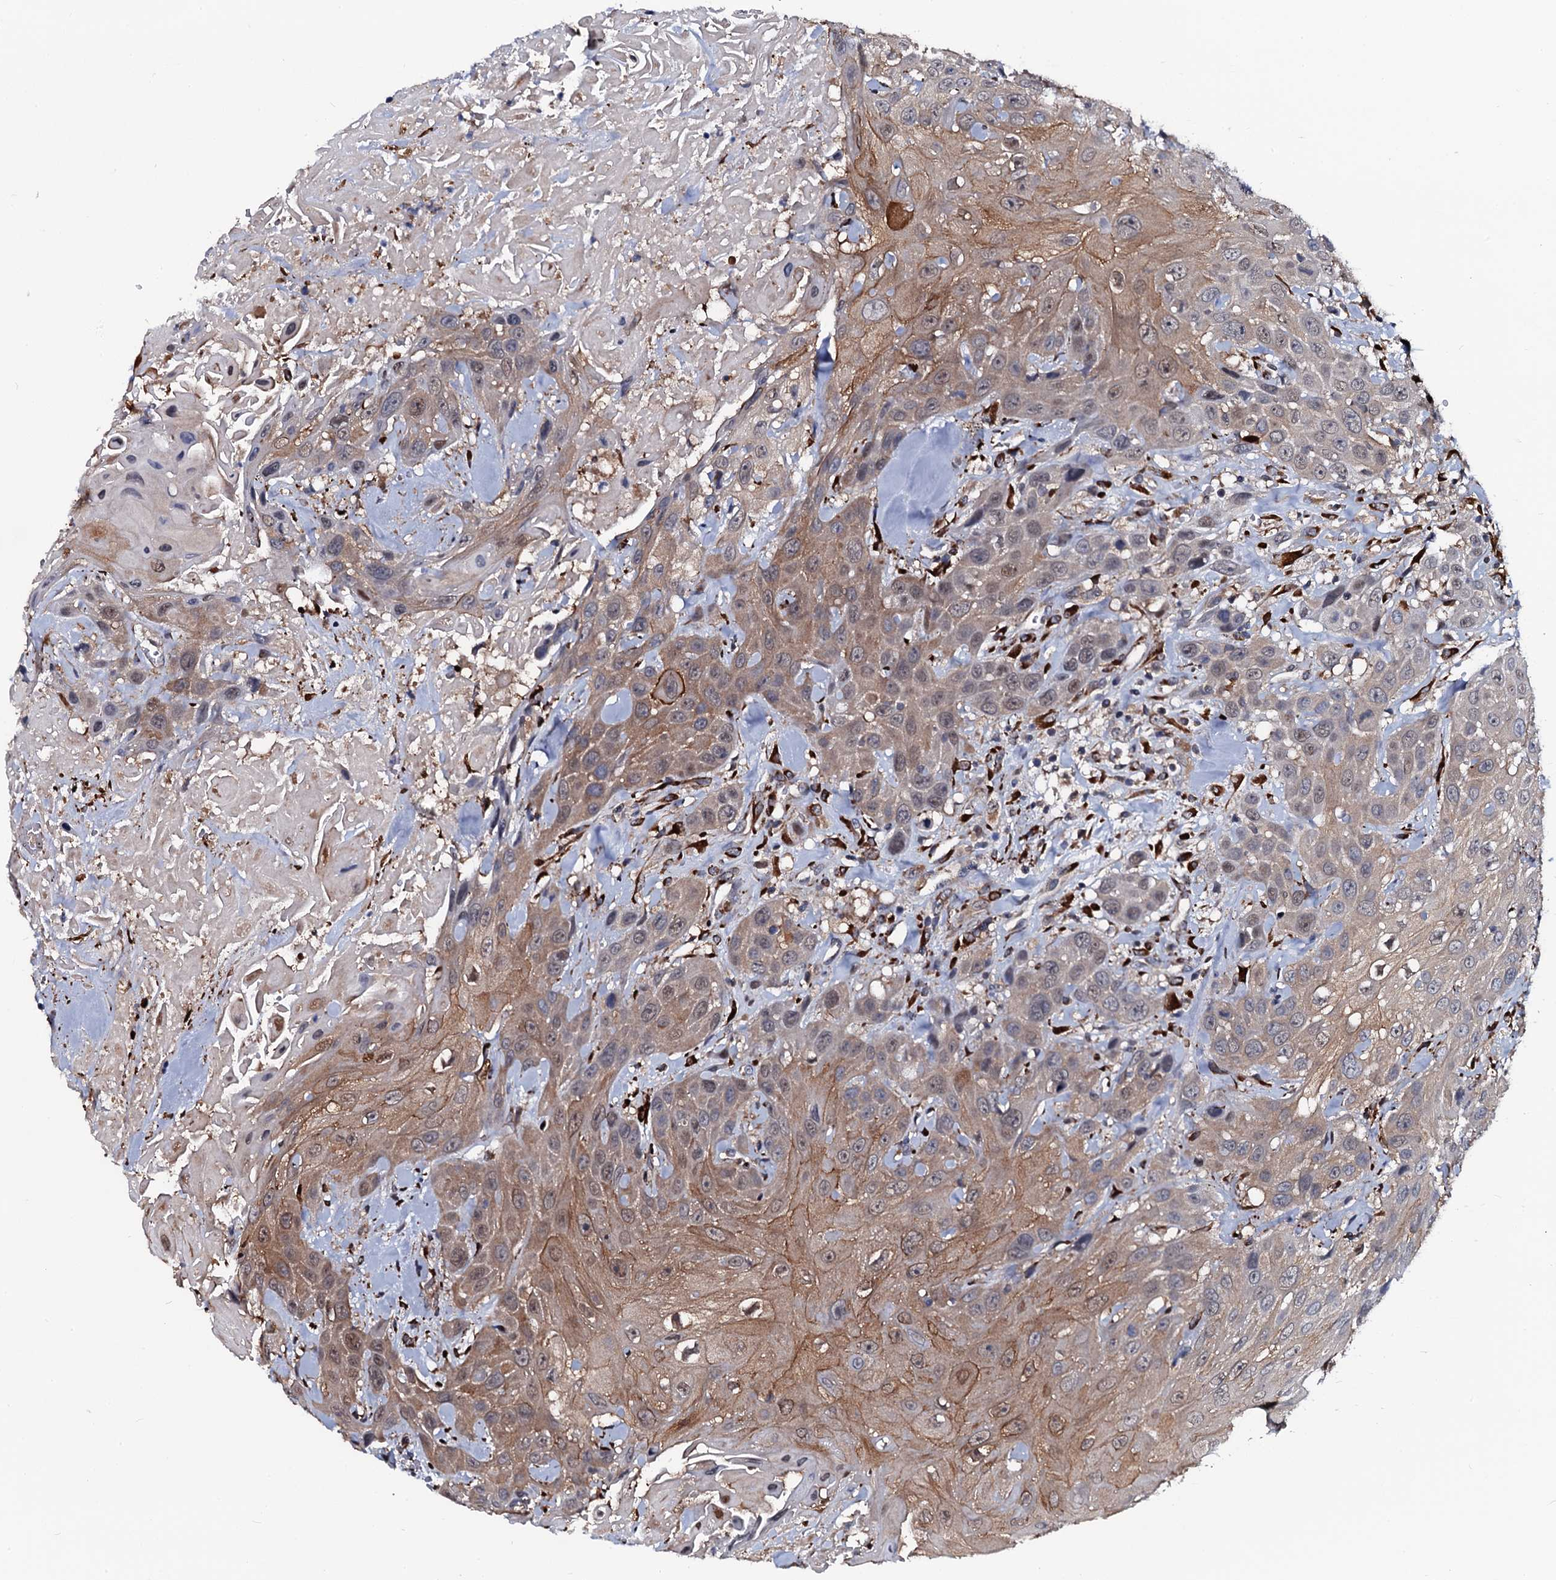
{"staining": {"intensity": "moderate", "quantity": ">75%", "location": "cytoplasmic/membranous,nuclear"}, "tissue": "head and neck cancer", "cell_type": "Tumor cells", "image_type": "cancer", "snomed": [{"axis": "morphology", "description": "Squamous cell carcinoma, NOS"}, {"axis": "topography", "description": "Head-Neck"}], "caption": "A medium amount of moderate cytoplasmic/membranous and nuclear staining is present in approximately >75% of tumor cells in head and neck cancer (squamous cell carcinoma) tissue. (Brightfield microscopy of DAB IHC at high magnification).", "gene": "N4BP1", "patient": {"sex": "male", "age": 81}}